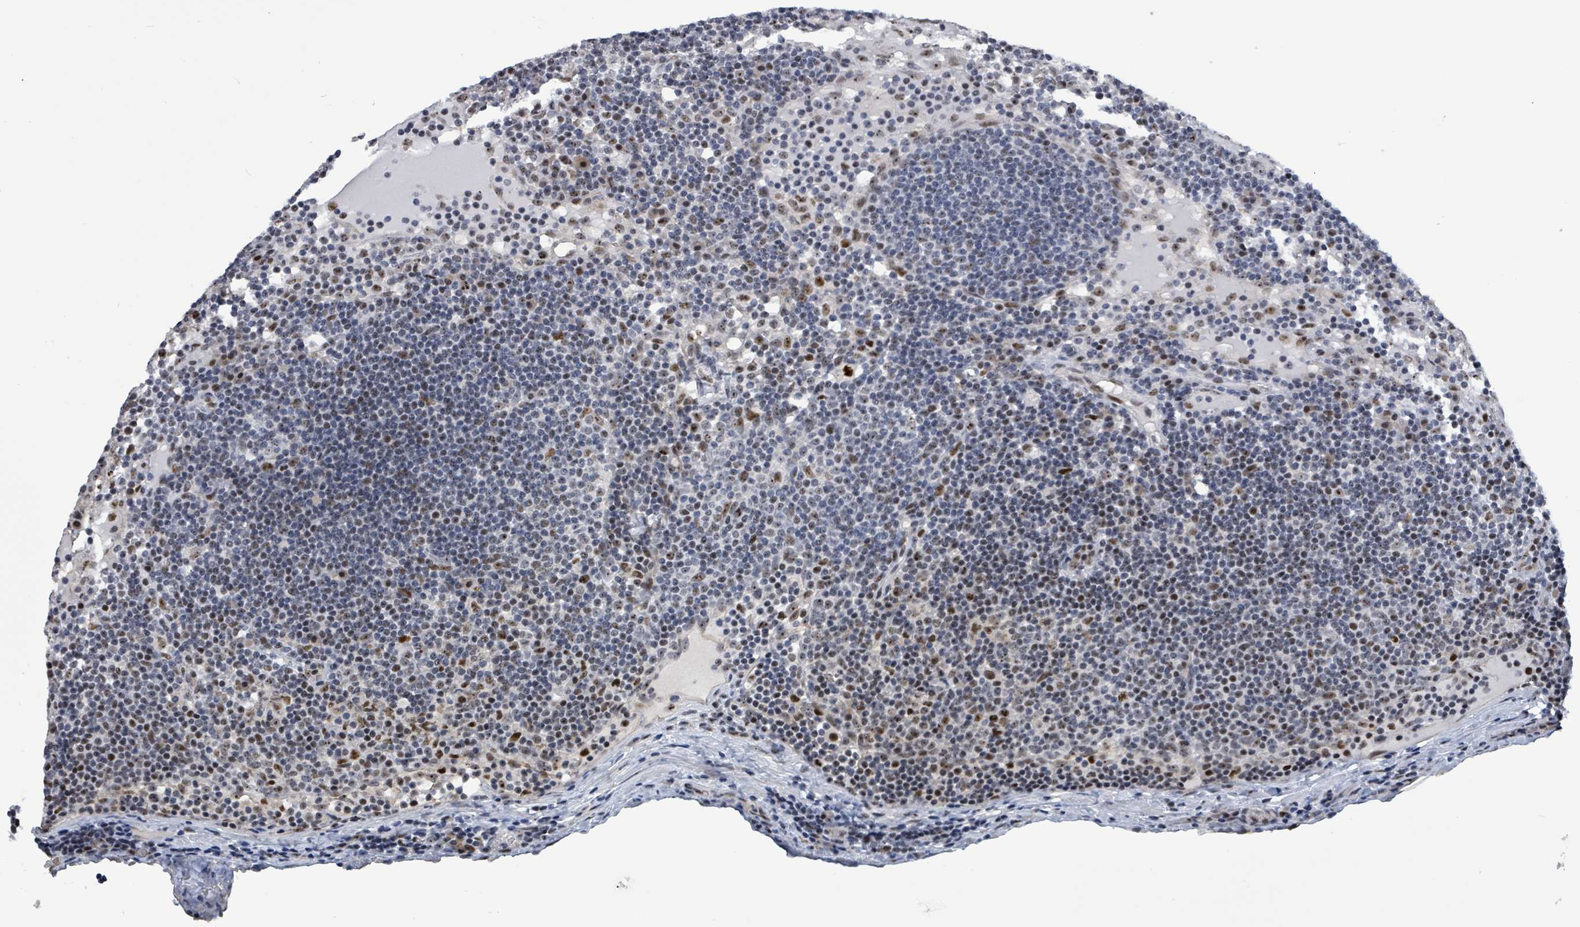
{"staining": {"intensity": "strong", "quantity": "<25%", "location": "nuclear"}, "tissue": "lymph node", "cell_type": "Germinal center cells", "image_type": "normal", "snomed": [{"axis": "morphology", "description": "Normal tissue, NOS"}, {"axis": "topography", "description": "Lymph node"}], "caption": "Protein expression analysis of benign human lymph node reveals strong nuclear staining in about <25% of germinal center cells. The staining was performed using DAB to visualize the protein expression in brown, while the nuclei were stained in blue with hematoxylin (Magnification: 20x).", "gene": "RRN3", "patient": {"sex": "male", "age": 53}}